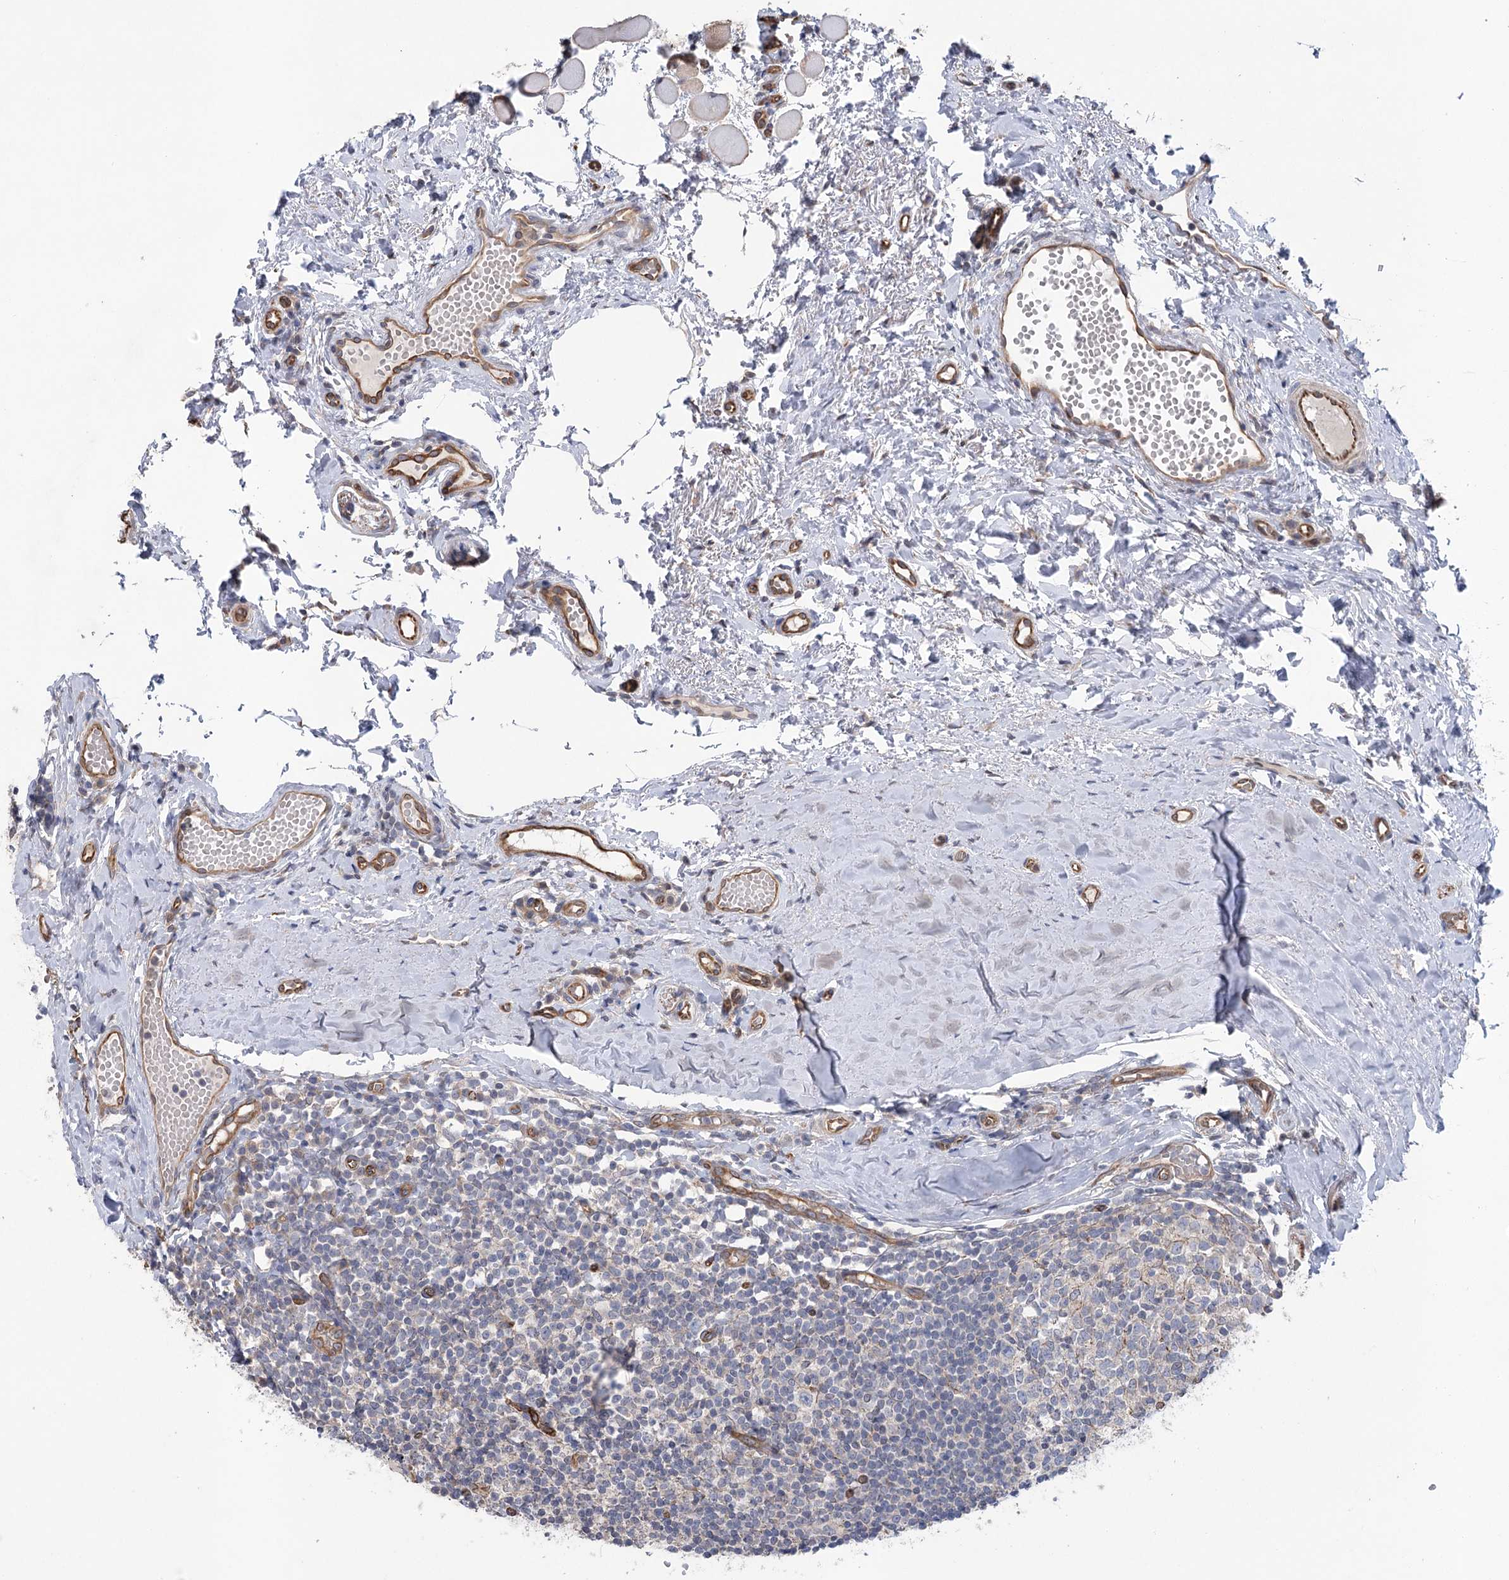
{"staining": {"intensity": "negative", "quantity": "none", "location": "none"}, "tissue": "tonsil", "cell_type": "Germinal center cells", "image_type": "normal", "snomed": [{"axis": "morphology", "description": "Normal tissue, NOS"}, {"axis": "topography", "description": "Tonsil"}], "caption": "DAB immunohistochemical staining of normal tonsil displays no significant staining in germinal center cells. (Stains: DAB IHC with hematoxylin counter stain, Microscopy: brightfield microscopy at high magnification).", "gene": "RWDD4", "patient": {"sex": "female", "age": 19}}